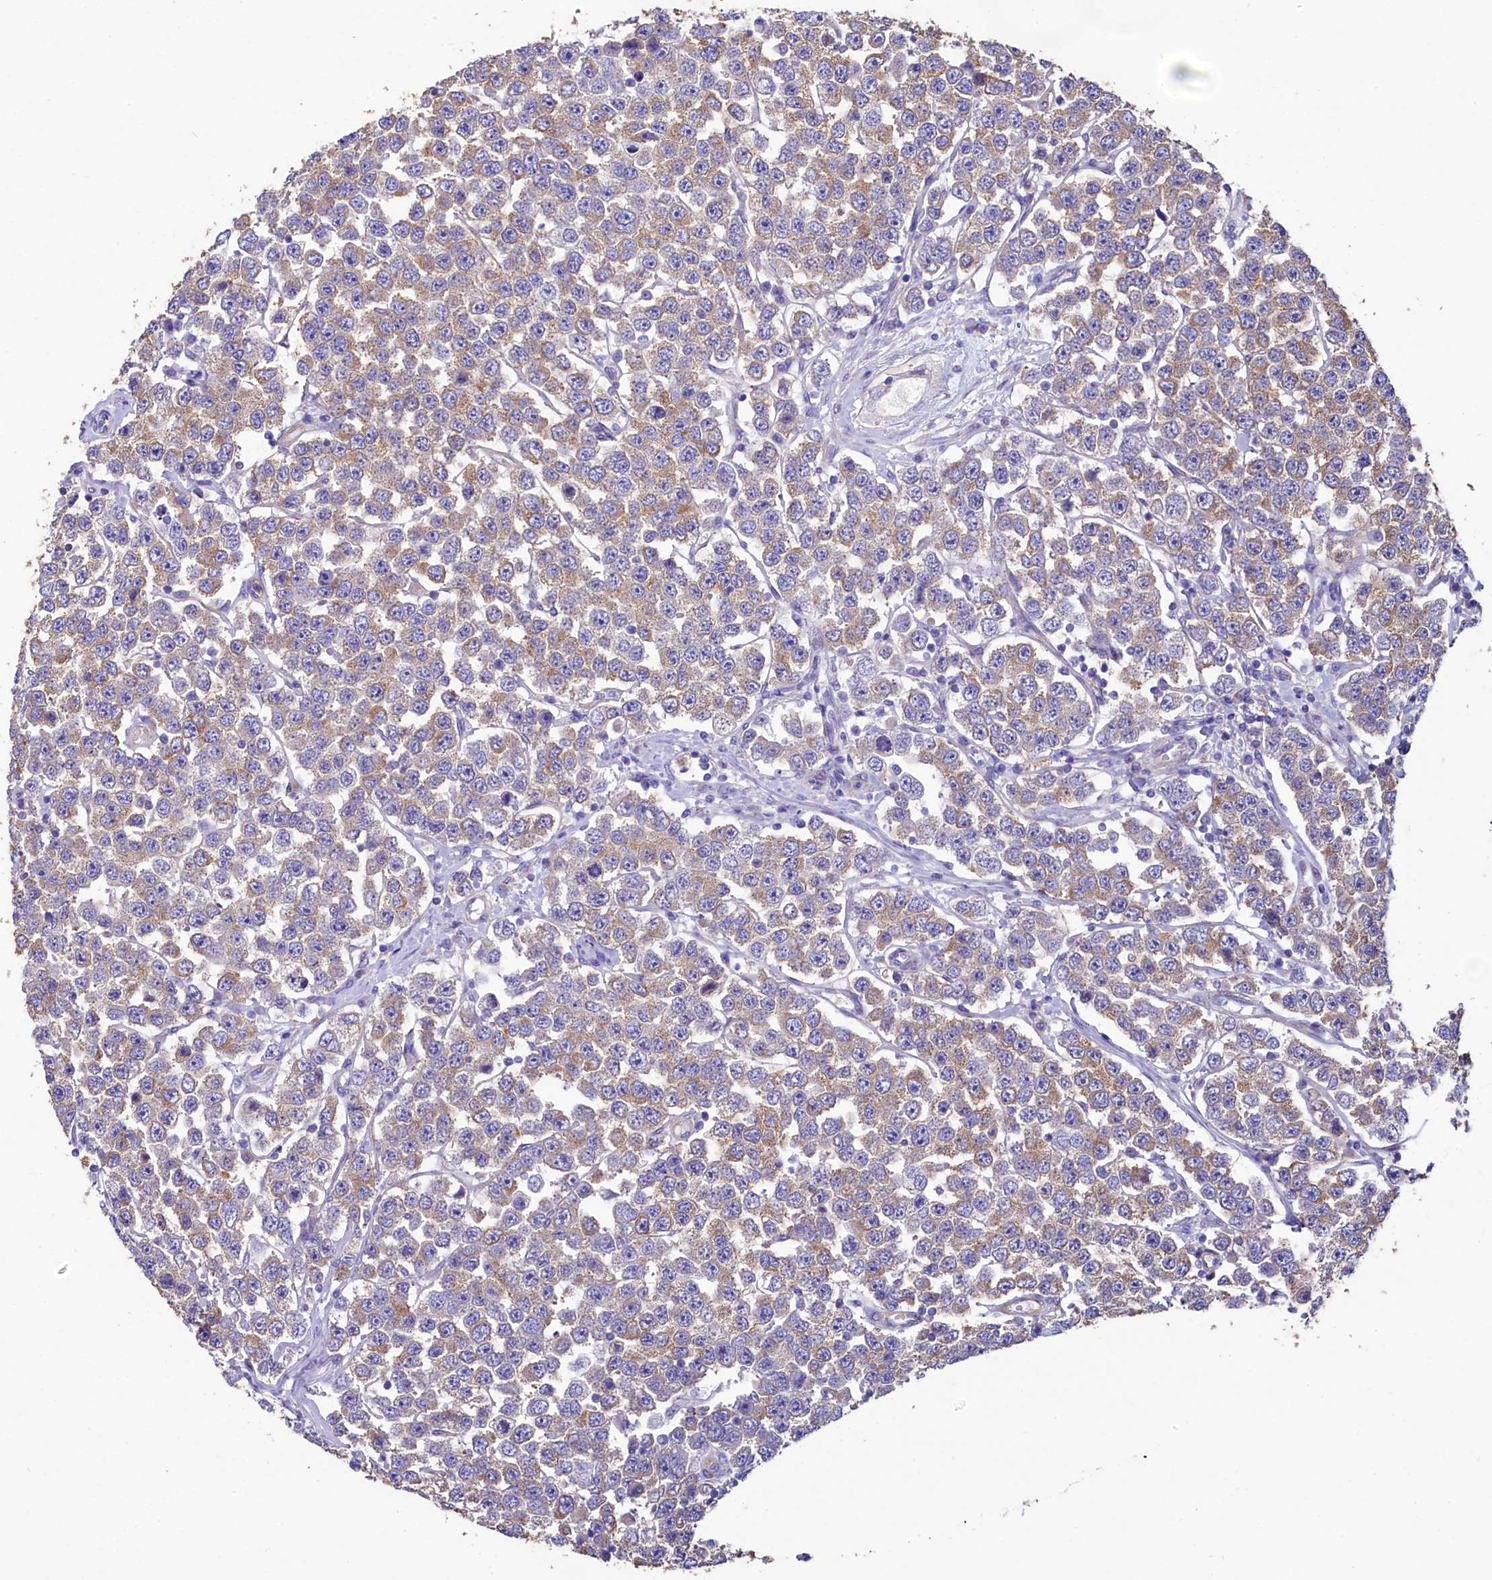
{"staining": {"intensity": "weak", "quantity": "25%-75%", "location": "cytoplasmic/membranous"}, "tissue": "testis cancer", "cell_type": "Tumor cells", "image_type": "cancer", "snomed": [{"axis": "morphology", "description": "Seminoma, NOS"}, {"axis": "topography", "description": "Testis"}], "caption": "IHC micrograph of neoplastic tissue: human testis cancer (seminoma) stained using immunohistochemistry (IHC) displays low levels of weak protein expression localized specifically in the cytoplasmic/membranous of tumor cells, appearing as a cytoplasmic/membranous brown color.", "gene": "GPR21", "patient": {"sex": "male", "age": 28}}